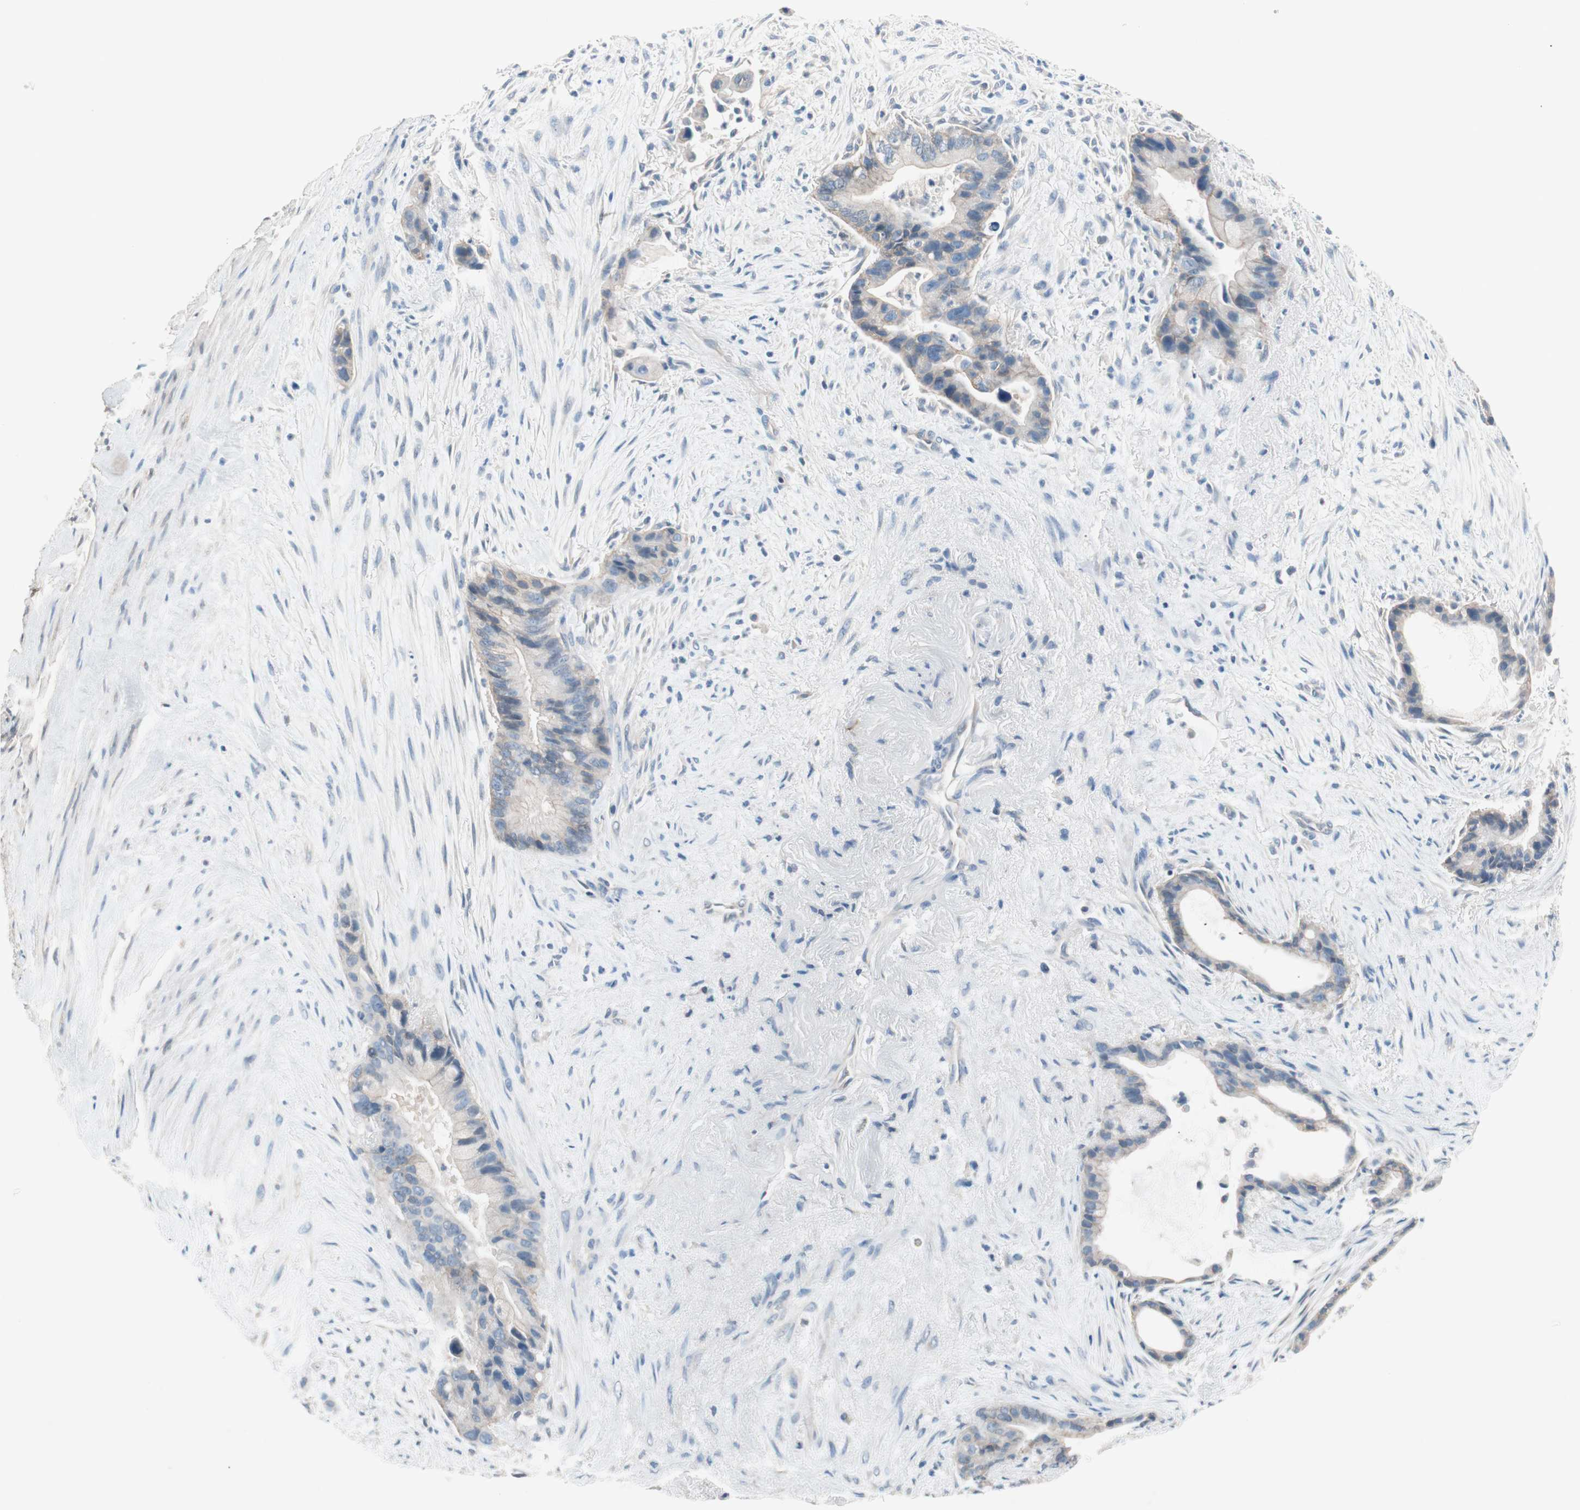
{"staining": {"intensity": "negative", "quantity": "none", "location": "none"}, "tissue": "liver cancer", "cell_type": "Tumor cells", "image_type": "cancer", "snomed": [{"axis": "morphology", "description": "Cholangiocarcinoma"}, {"axis": "topography", "description": "Liver"}], "caption": "Micrograph shows no significant protein staining in tumor cells of liver cancer.", "gene": "GLUL", "patient": {"sex": "female", "age": 55}}